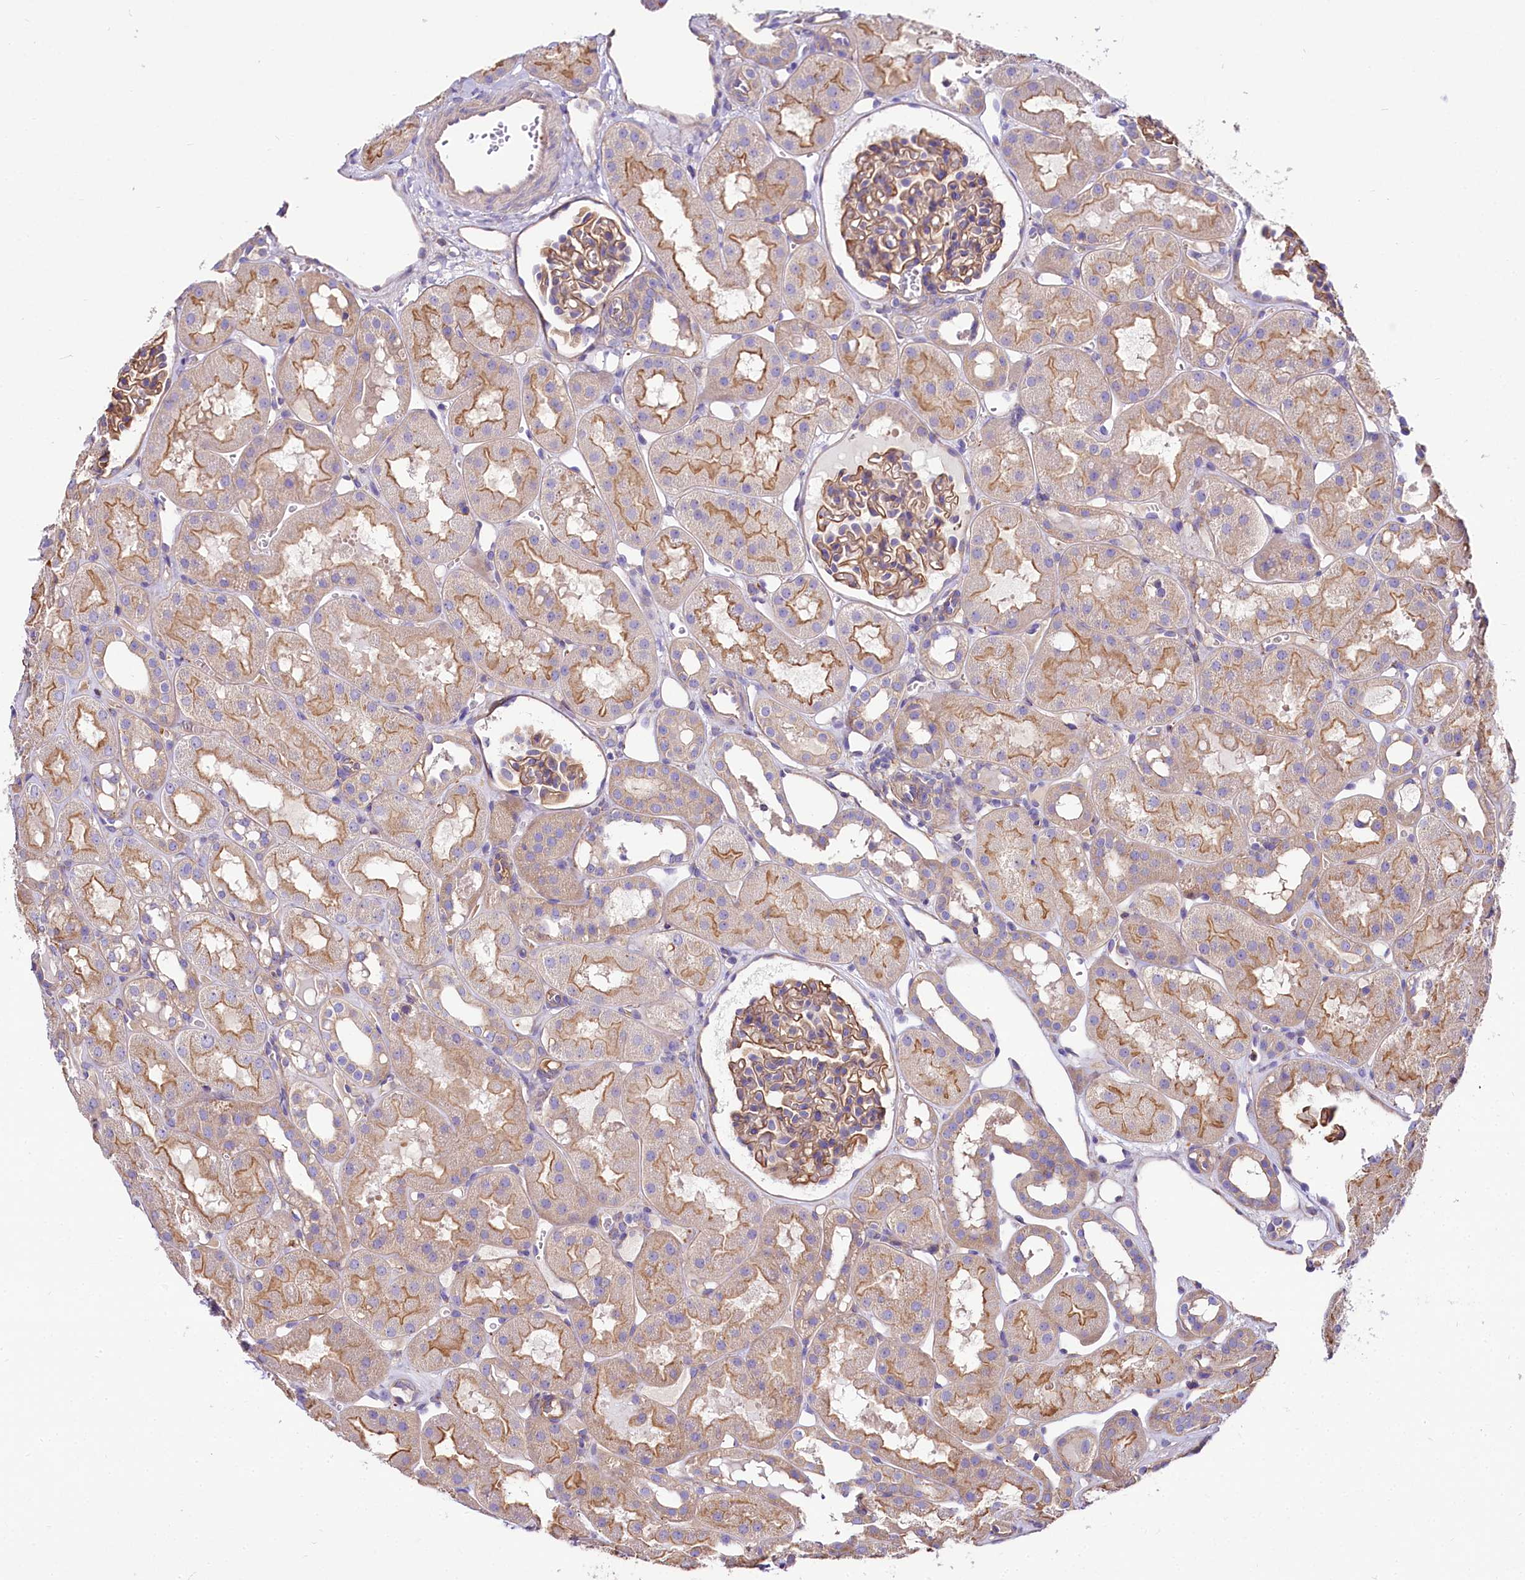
{"staining": {"intensity": "moderate", "quantity": ">75%", "location": "cytoplasmic/membranous"}, "tissue": "kidney", "cell_type": "Cells in glomeruli", "image_type": "normal", "snomed": [{"axis": "morphology", "description": "Normal tissue, NOS"}, {"axis": "topography", "description": "Kidney"}], "caption": "Cells in glomeruli display moderate cytoplasmic/membranous expression in about >75% of cells in benign kidney. (brown staining indicates protein expression, while blue staining denotes nuclei).", "gene": "FCHSD2", "patient": {"sex": "male", "age": 16}}